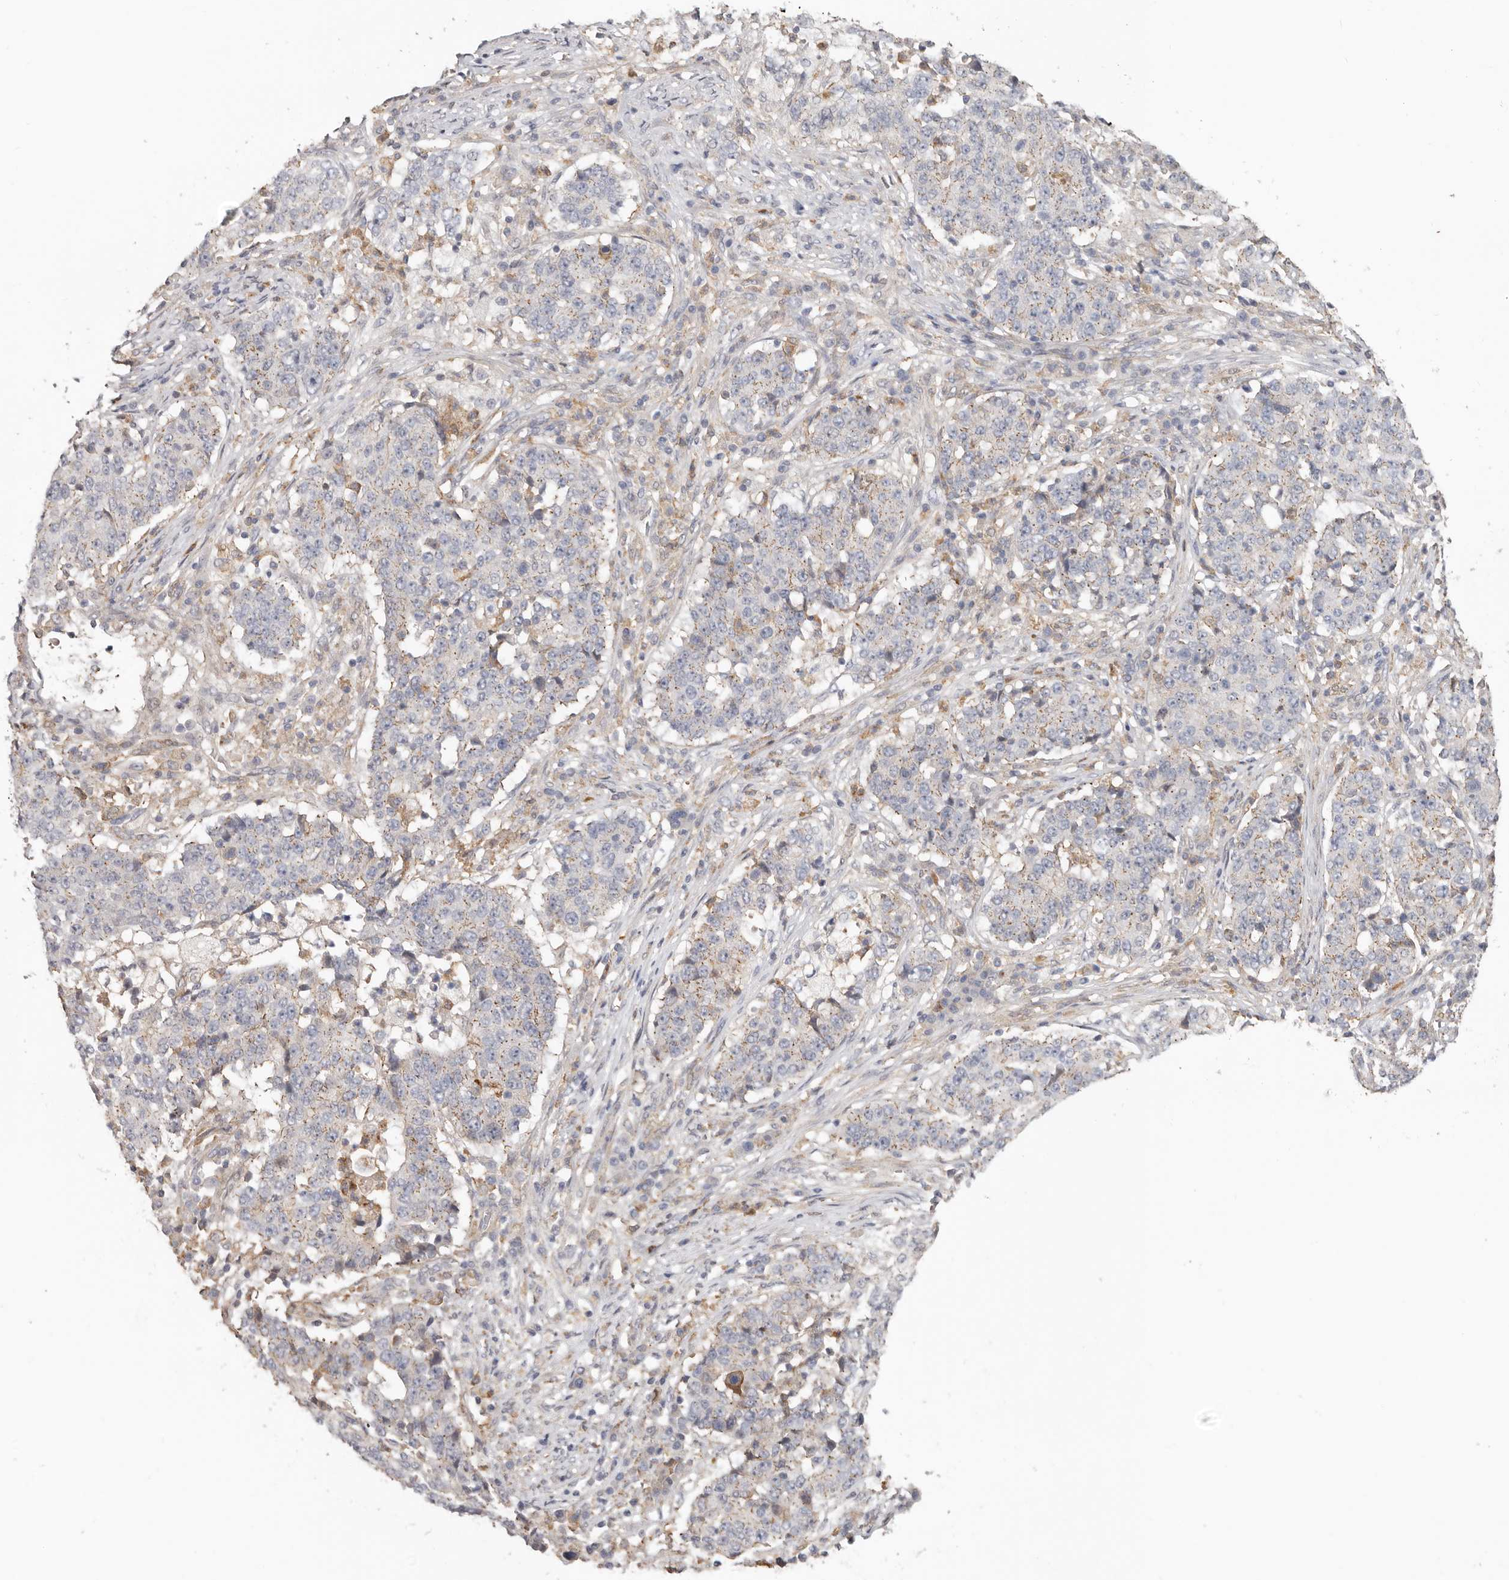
{"staining": {"intensity": "negative", "quantity": "none", "location": "none"}, "tissue": "stomach cancer", "cell_type": "Tumor cells", "image_type": "cancer", "snomed": [{"axis": "morphology", "description": "Adenocarcinoma, NOS"}, {"axis": "topography", "description": "Stomach"}], "caption": "Immunohistochemistry of stomach cancer (adenocarcinoma) demonstrates no expression in tumor cells.", "gene": "MSRB2", "patient": {"sex": "male", "age": 59}}